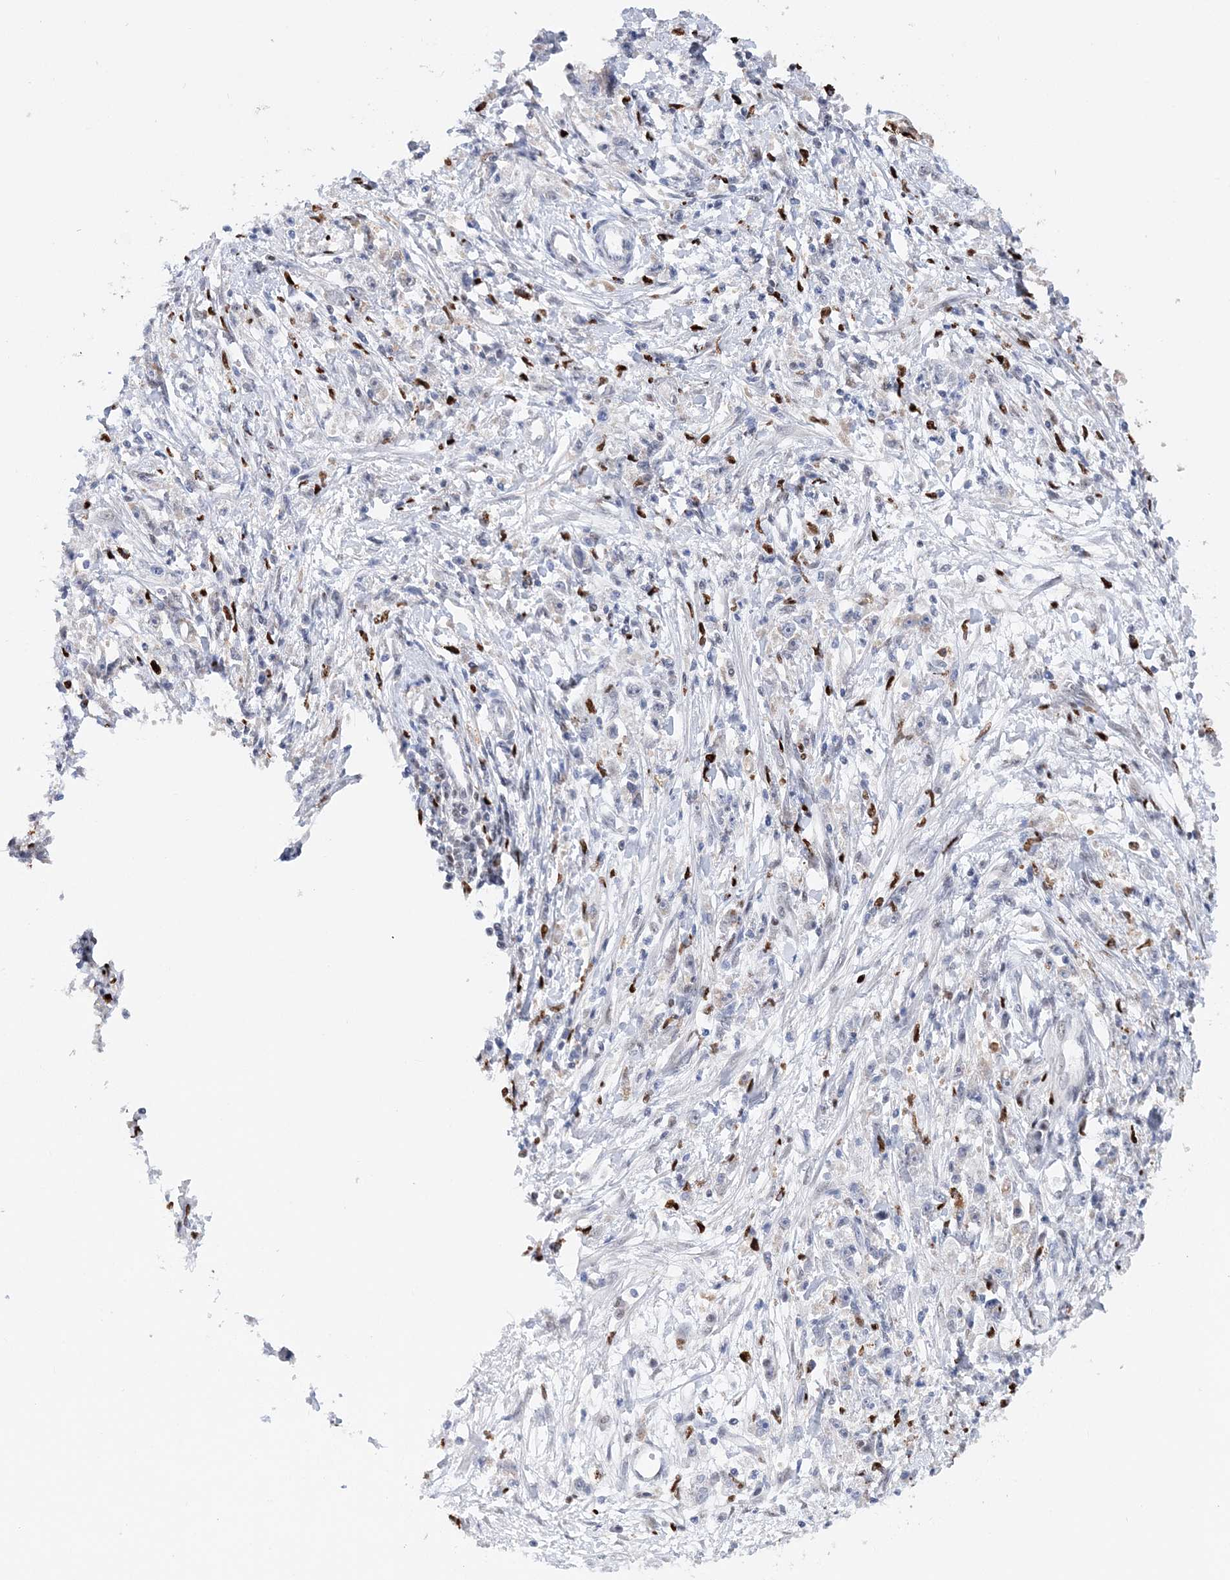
{"staining": {"intensity": "negative", "quantity": "none", "location": "none"}, "tissue": "stomach cancer", "cell_type": "Tumor cells", "image_type": "cancer", "snomed": [{"axis": "morphology", "description": "Adenocarcinoma, NOS"}, {"axis": "topography", "description": "Stomach"}], "caption": "An image of stomach cancer stained for a protein displays no brown staining in tumor cells.", "gene": "NIT2", "patient": {"sex": "female", "age": 59}}